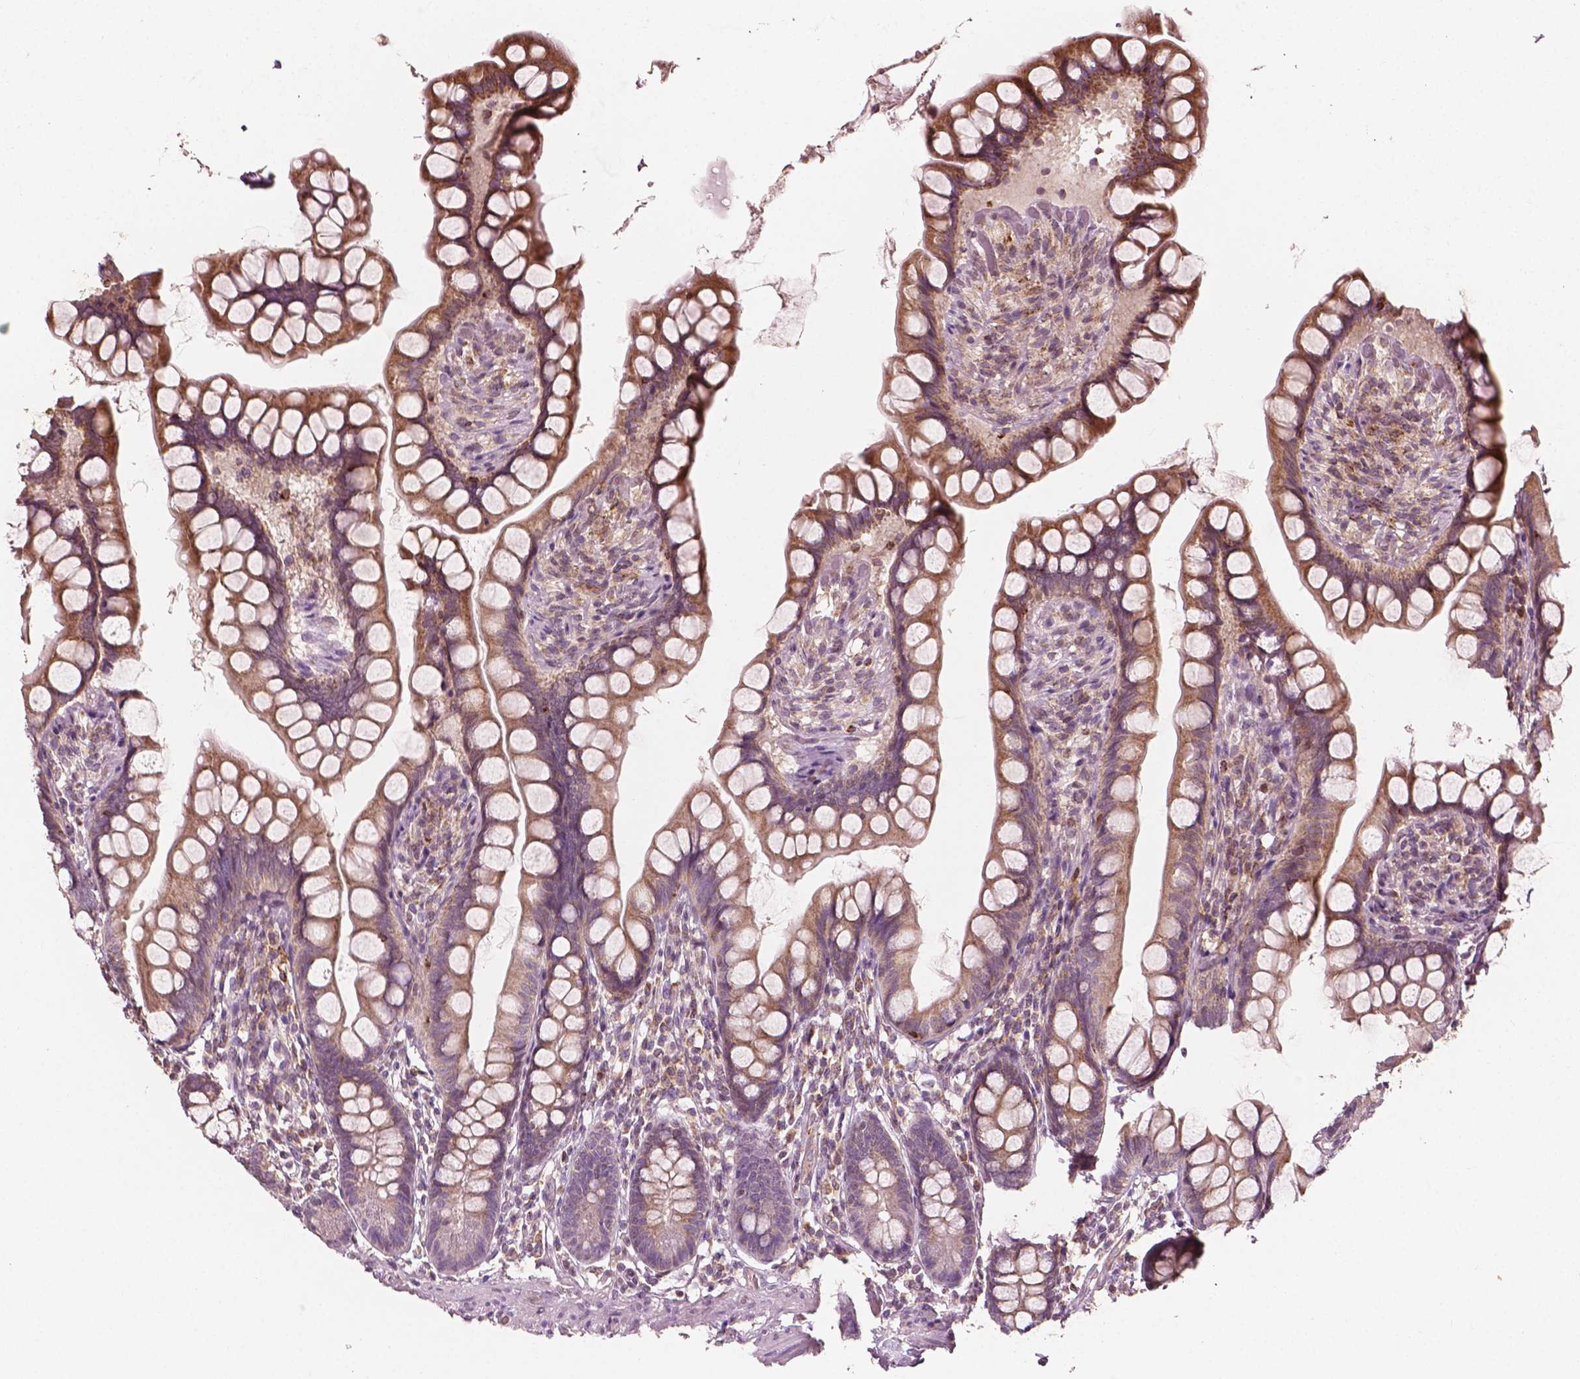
{"staining": {"intensity": "moderate", "quantity": ">75%", "location": "cytoplasmic/membranous"}, "tissue": "small intestine", "cell_type": "Glandular cells", "image_type": "normal", "snomed": [{"axis": "morphology", "description": "Normal tissue, NOS"}, {"axis": "topography", "description": "Small intestine"}], "caption": "Immunohistochemical staining of normal human small intestine reveals medium levels of moderate cytoplasmic/membranous staining in approximately >75% of glandular cells. The protein of interest is stained brown, and the nuclei are stained in blue (DAB (3,3'-diaminobenzidine) IHC with brightfield microscopy, high magnification).", "gene": "MCL1", "patient": {"sex": "male", "age": 70}}